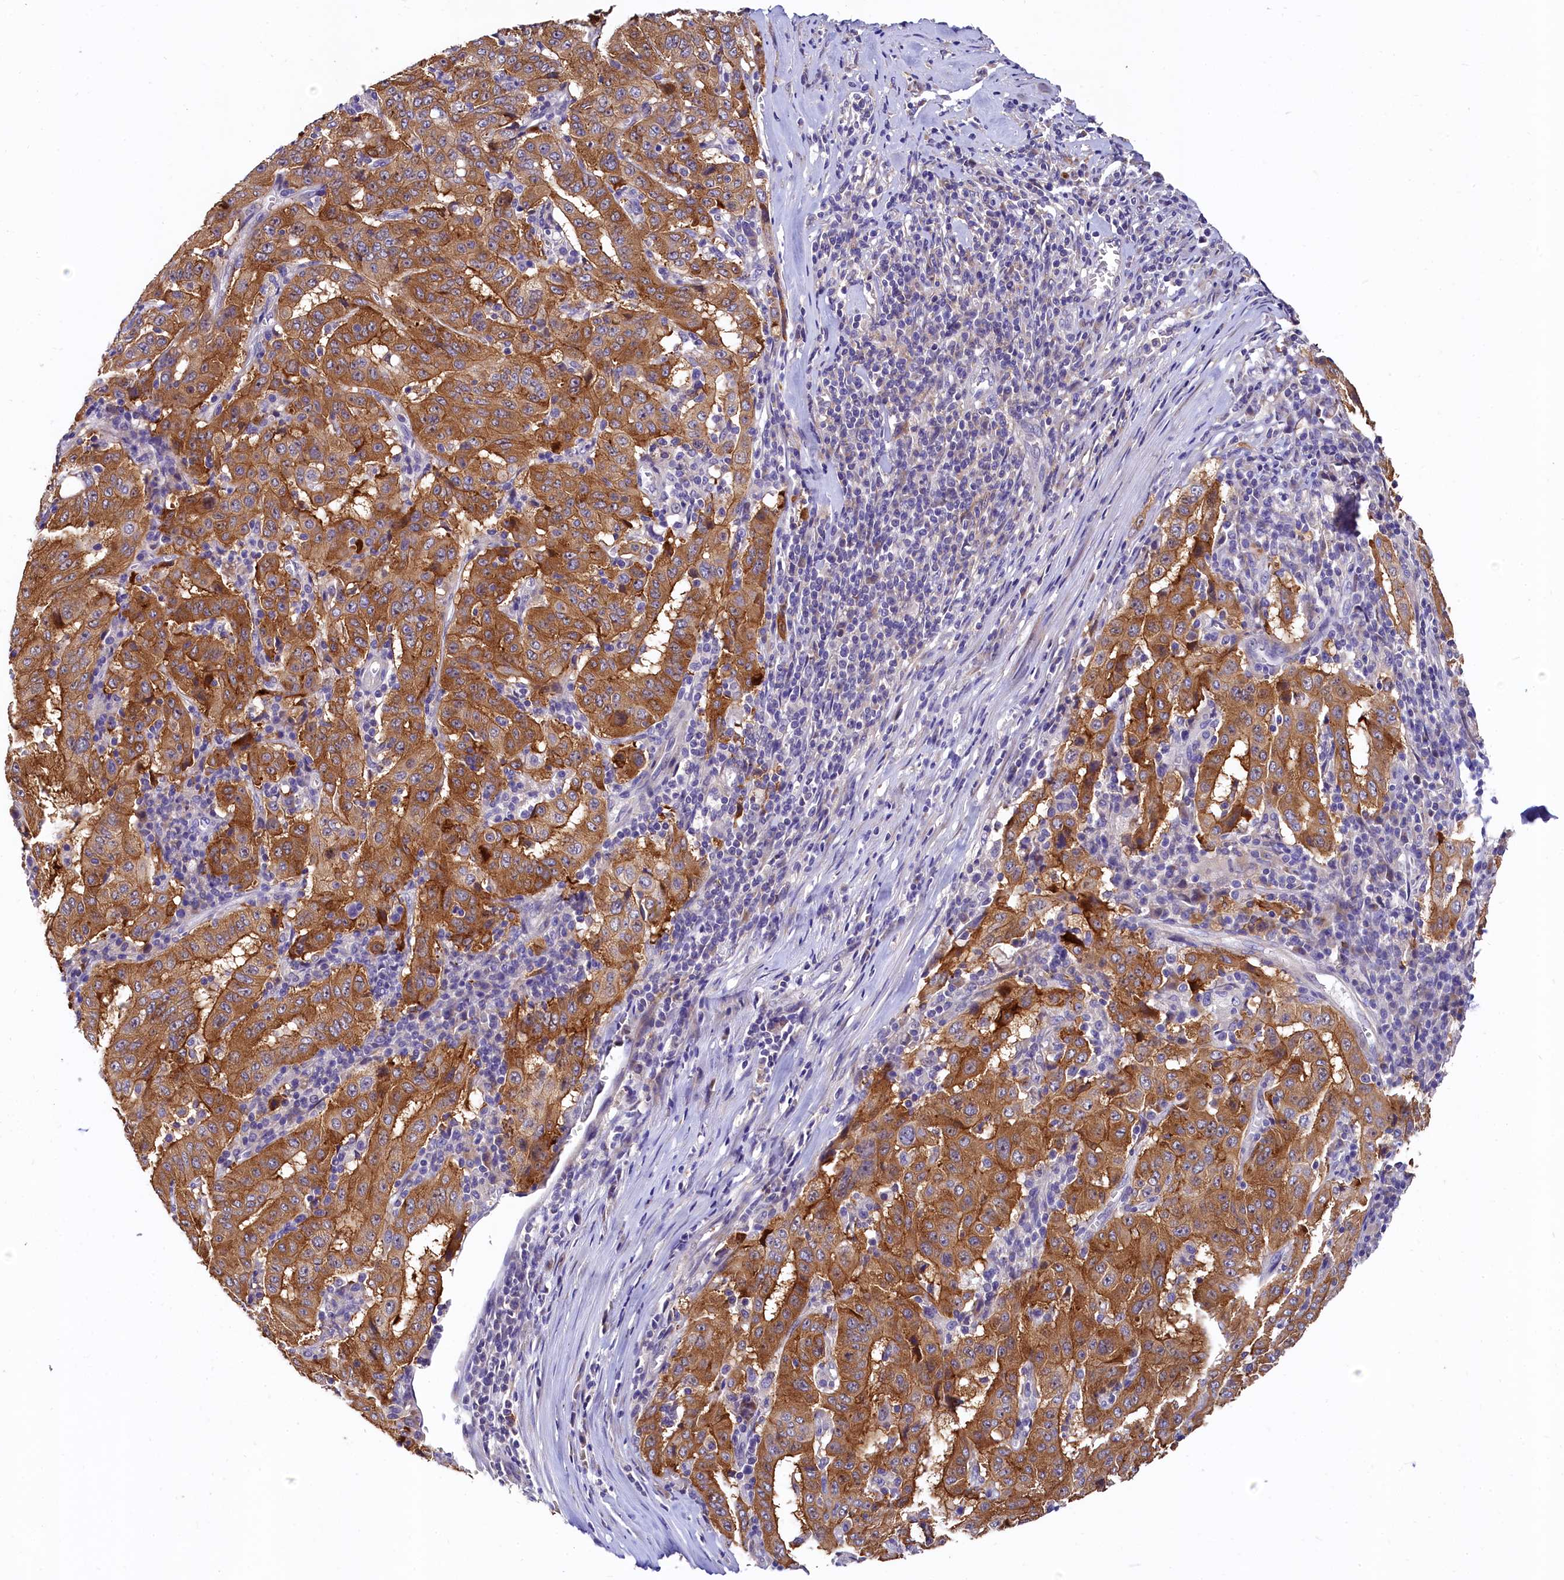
{"staining": {"intensity": "moderate", "quantity": ">75%", "location": "cytoplasmic/membranous"}, "tissue": "pancreatic cancer", "cell_type": "Tumor cells", "image_type": "cancer", "snomed": [{"axis": "morphology", "description": "Adenocarcinoma, NOS"}, {"axis": "topography", "description": "Pancreas"}], "caption": "This image reveals pancreatic adenocarcinoma stained with immunohistochemistry (IHC) to label a protein in brown. The cytoplasmic/membranous of tumor cells show moderate positivity for the protein. Nuclei are counter-stained blue.", "gene": "EPS8L2", "patient": {"sex": "male", "age": 63}}